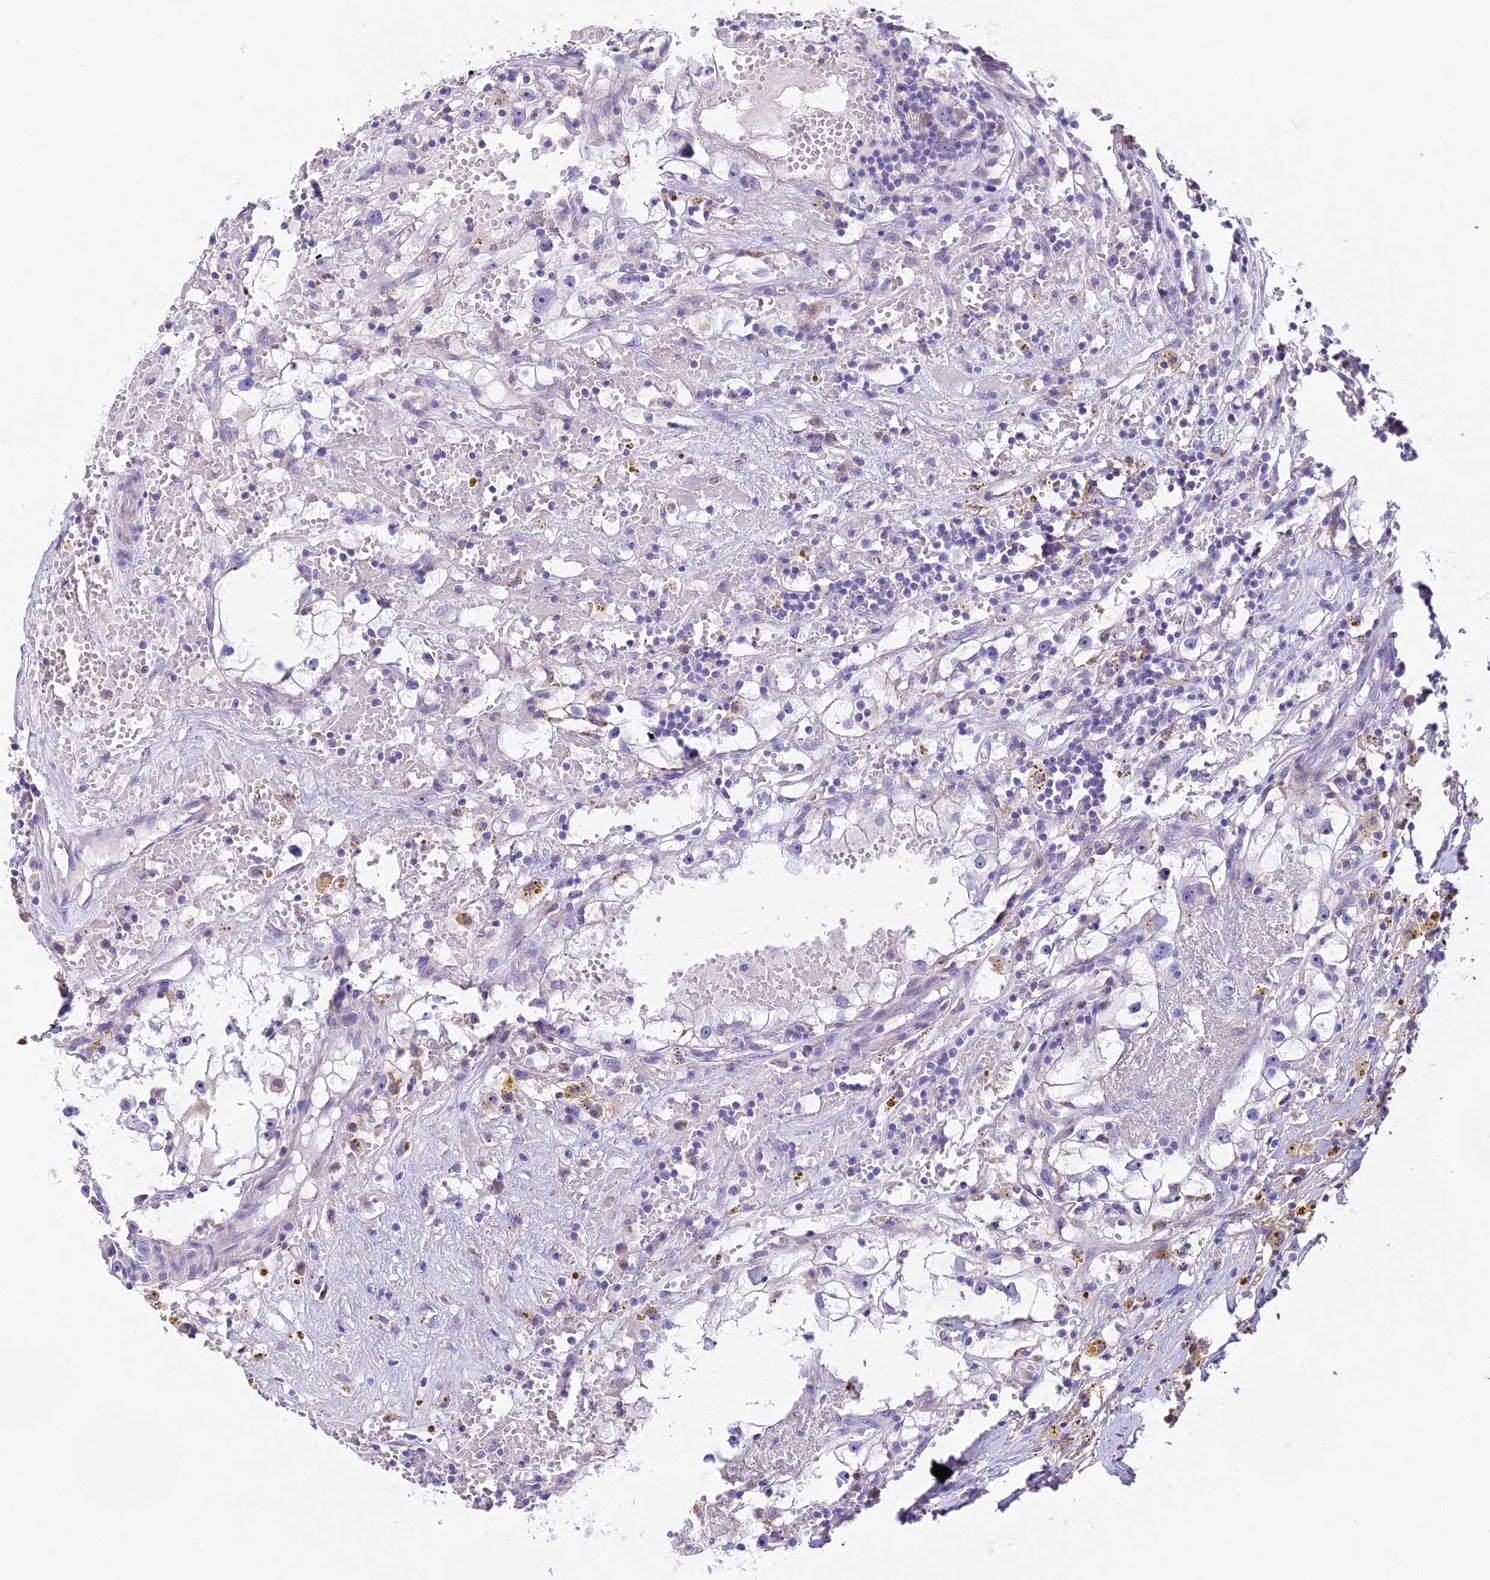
{"staining": {"intensity": "negative", "quantity": "none", "location": "none"}, "tissue": "renal cancer", "cell_type": "Tumor cells", "image_type": "cancer", "snomed": [{"axis": "morphology", "description": "Adenocarcinoma, NOS"}, {"axis": "topography", "description": "Kidney"}], "caption": "DAB immunohistochemical staining of renal cancer displays no significant staining in tumor cells.", "gene": "NOD2", "patient": {"sex": "male", "age": 56}}